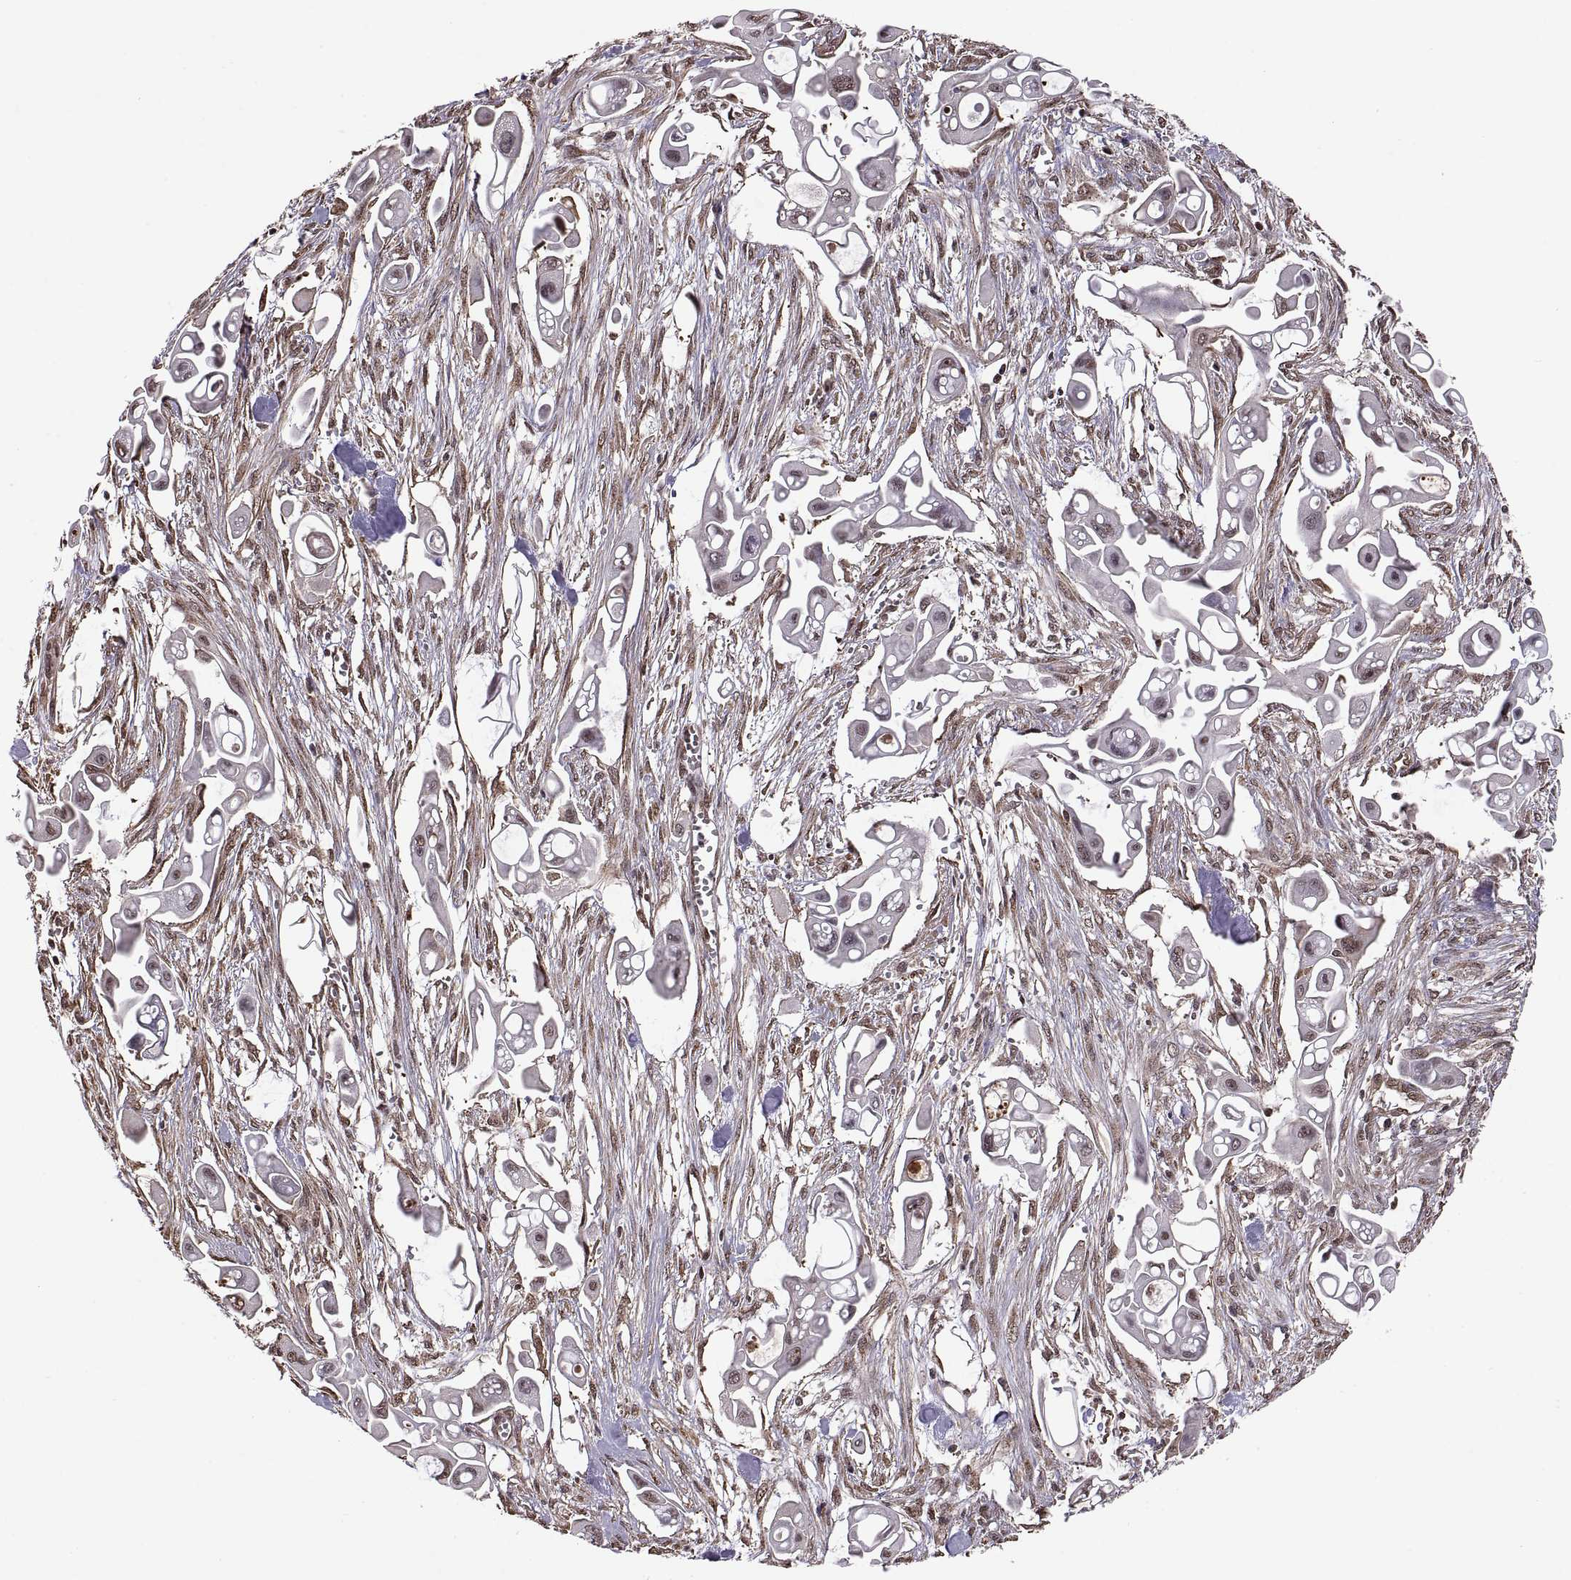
{"staining": {"intensity": "negative", "quantity": "none", "location": "none"}, "tissue": "pancreatic cancer", "cell_type": "Tumor cells", "image_type": "cancer", "snomed": [{"axis": "morphology", "description": "Adenocarcinoma, NOS"}, {"axis": "topography", "description": "Pancreas"}], "caption": "Micrograph shows no protein positivity in tumor cells of pancreatic cancer tissue. (DAB immunohistochemistry (IHC), high magnification).", "gene": "ARRB1", "patient": {"sex": "male", "age": 50}}